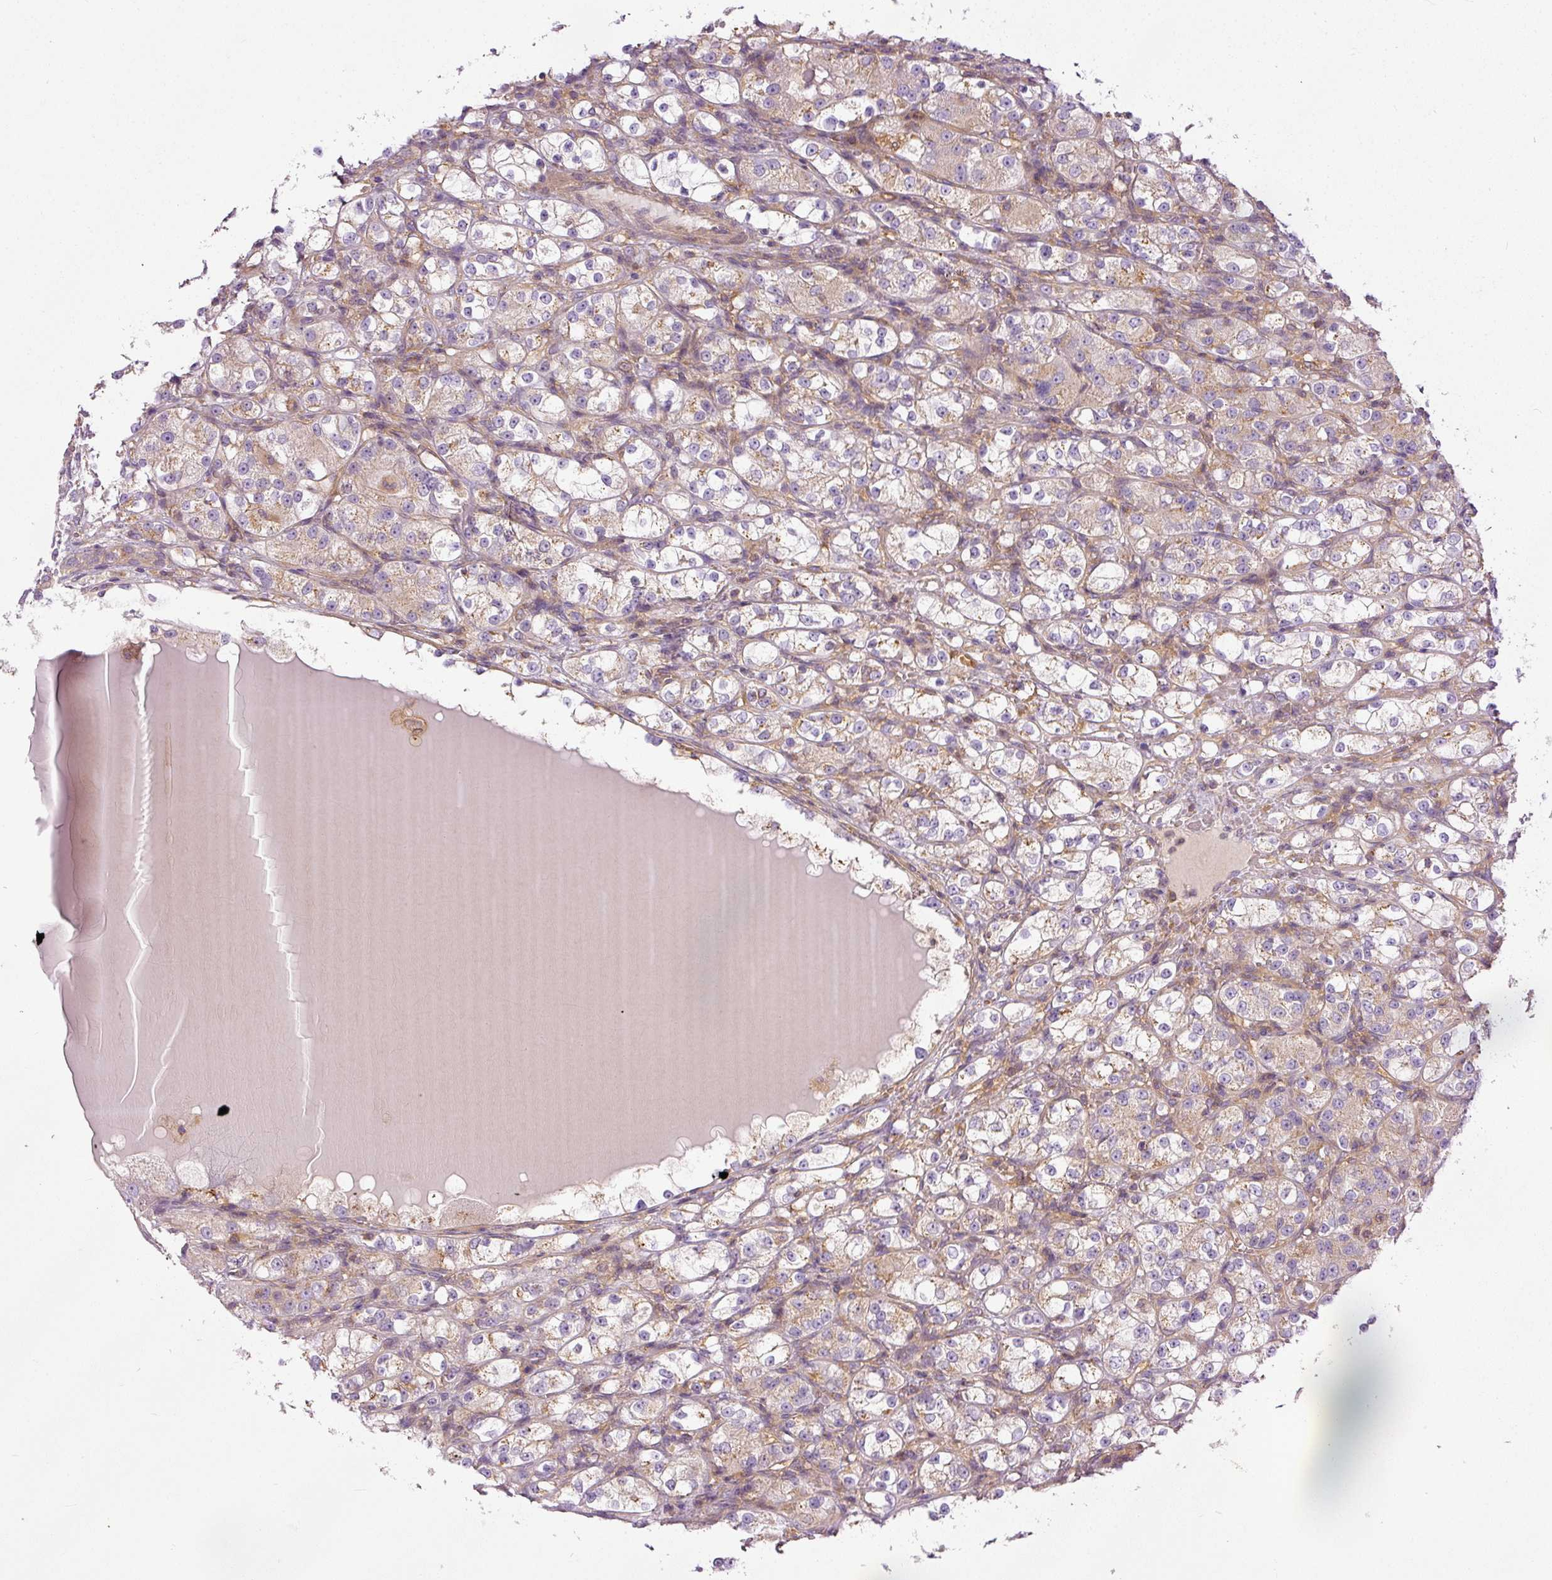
{"staining": {"intensity": "negative", "quantity": "none", "location": "none"}, "tissue": "renal cancer", "cell_type": "Tumor cells", "image_type": "cancer", "snomed": [{"axis": "morphology", "description": "Normal tissue, NOS"}, {"axis": "morphology", "description": "Adenocarcinoma, NOS"}, {"axis": "topography", "description": "Kidney"}], "caption": "Immunohistochemistry (IHC) histopathology image of neoplastic tissue: human renal cancer (adenocarcinoma) stained with DAB (3,3'-diaminobenzidine) reveals no significant protein expression in tumor cells. Brightfield microscopy of immunohistochemistry stained with DAB (3,3'-diaminobenzidine) (brown) and hematoxylin (blue), captured at high magnification.", "gene": "TBC1D2B", "patient": {"sex": "male", "age": 61}}